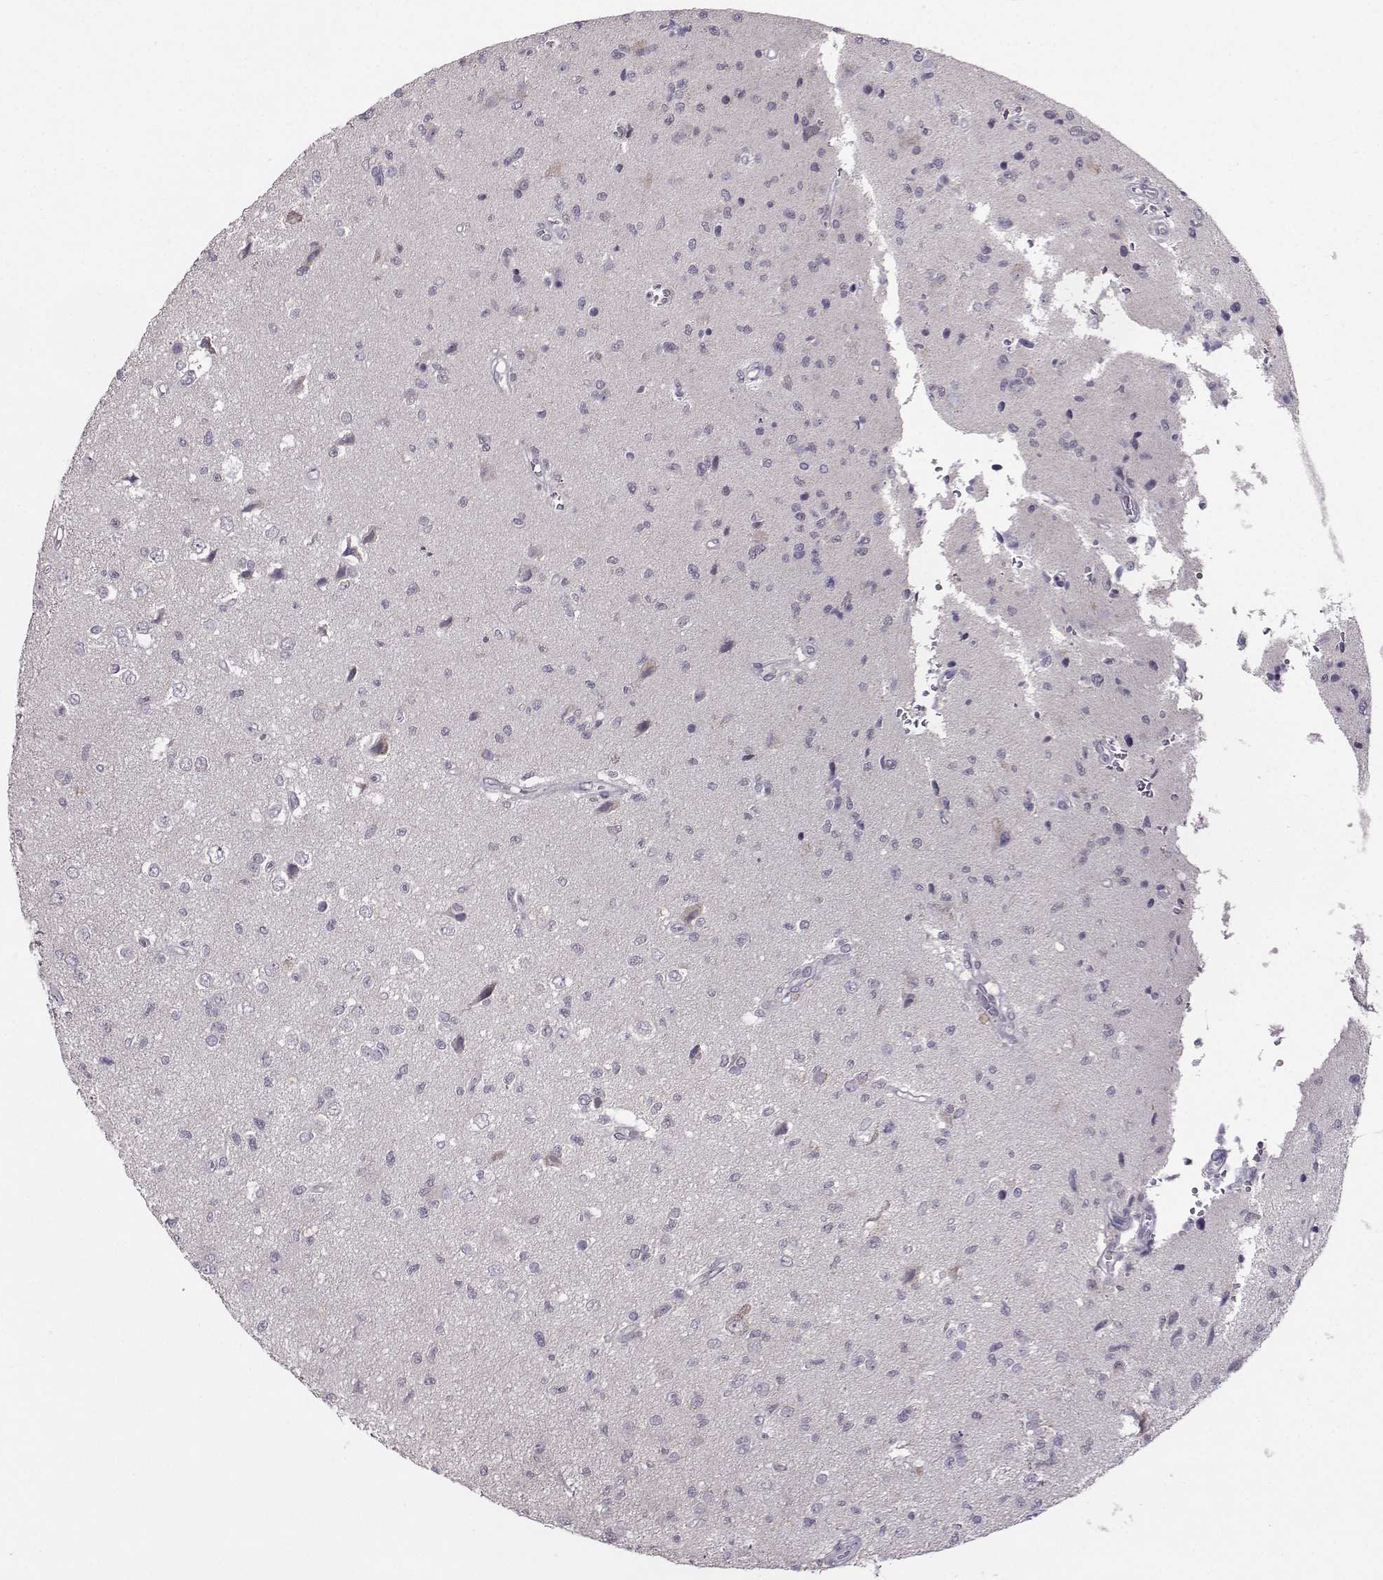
{"staining": {"intensity": "negative", "quantity": "none", "location": "none"}, "tissue": "glioma", "cell_type": "Tumor cells", "image_type": "cancer", "snomed": [{"axis": "morphology", "description": "Glioma, malignant, High grade"}, {"axis": "topography", "description": "Brain"}], "caption": "Immunohistochemical staining of glioma demonstrates no significant positivity in tumor cells.", "gene": "DDX20", "patient": {"sex": "male", "age": 56}}